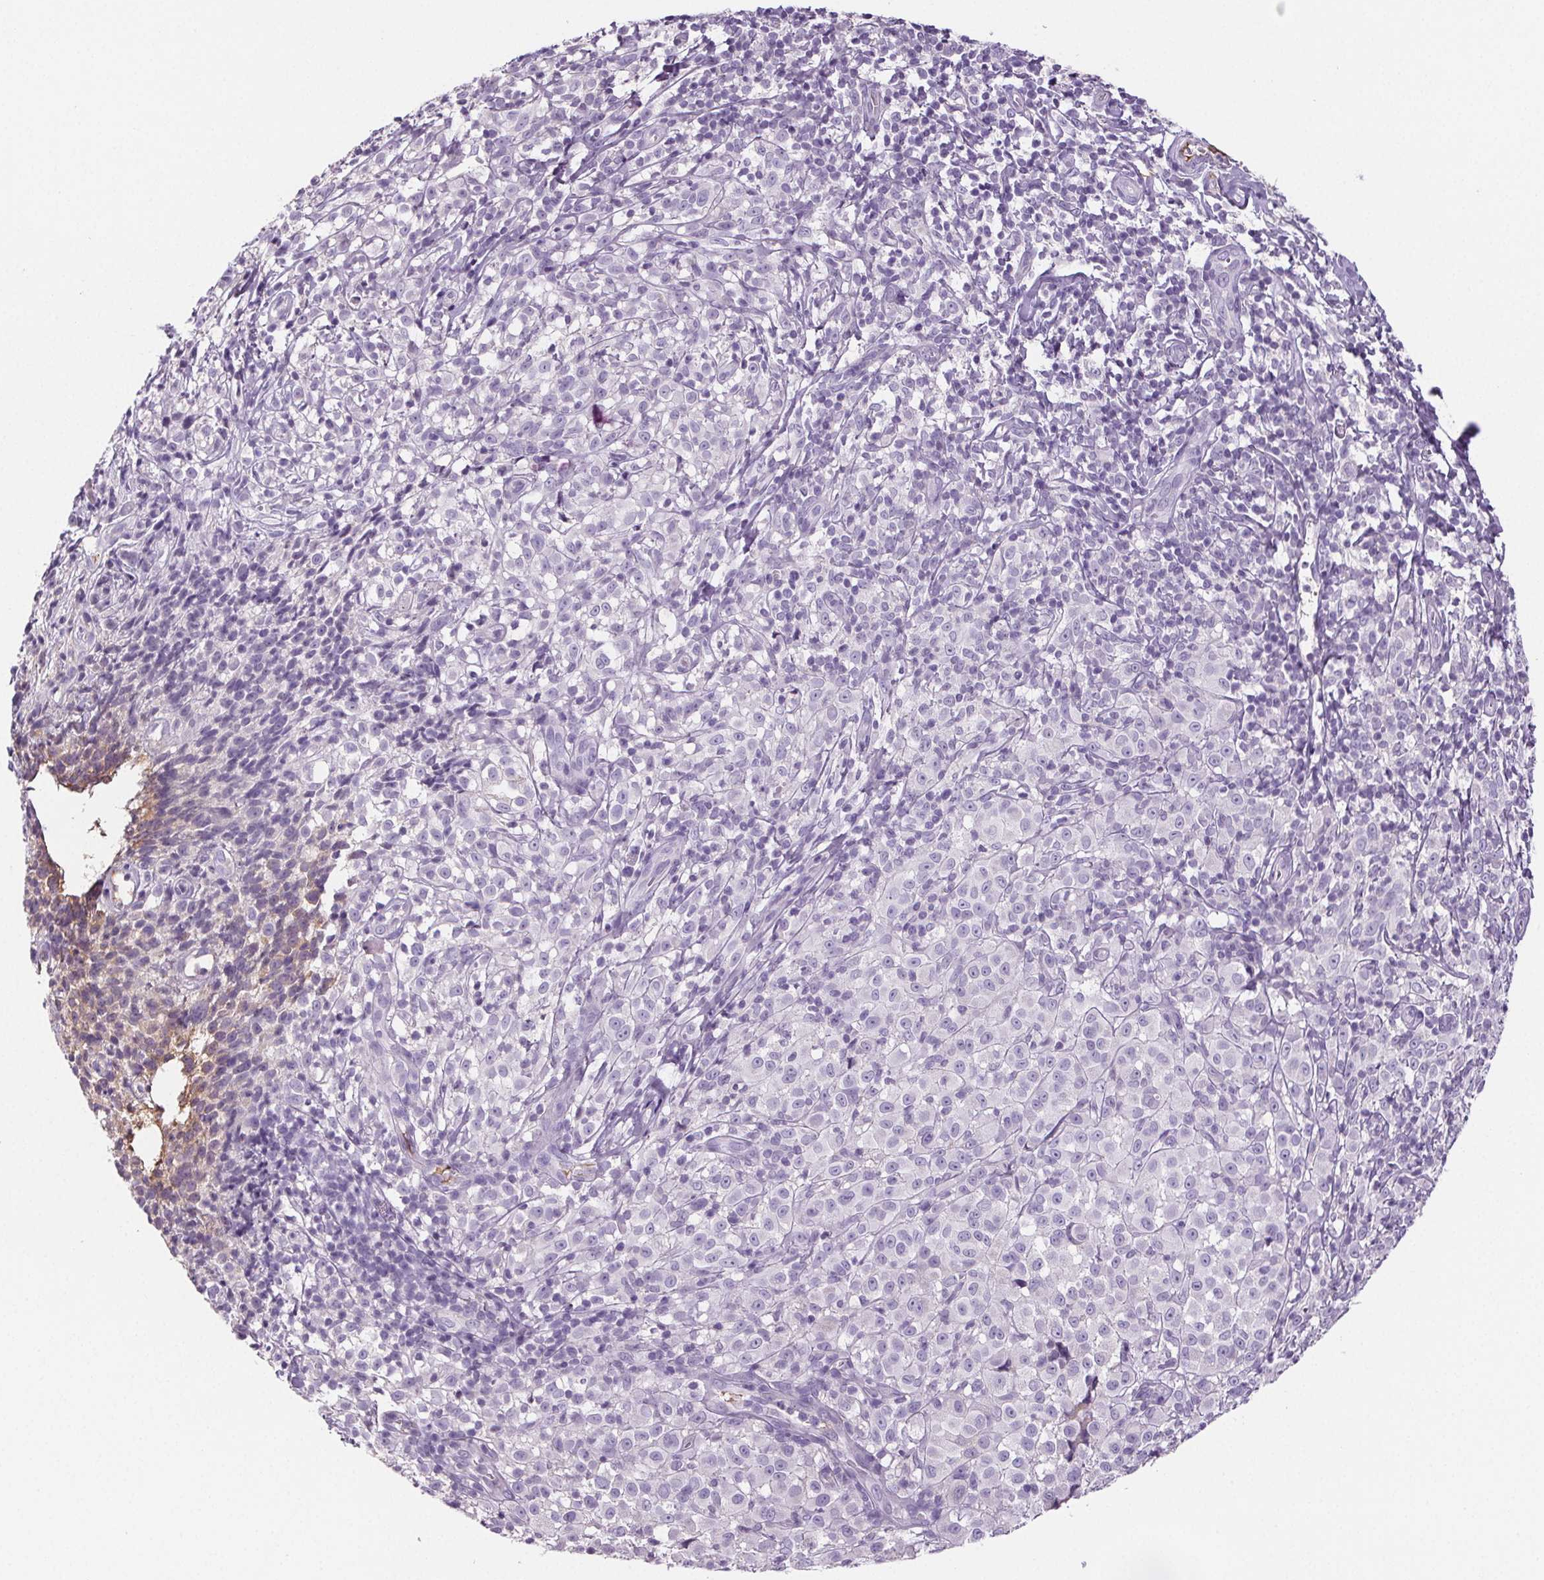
{"staining": {"intensity": "negative", "quantity": "none", "location": "none"}, "tissue": "melanoma", "cell_type": "Tumor cells", "image_type": "cancer", "snomed": [{"axis": "morphology", "description": "Malignant melanoma, NOS"}, {"axis": "topography", "description": "Skin"}], "caption": "A photomicrograph of human melanoma is negative for staining in tumor cells.", "gene": "CD5L", "patient": {"sex": "male", "age": 85}}